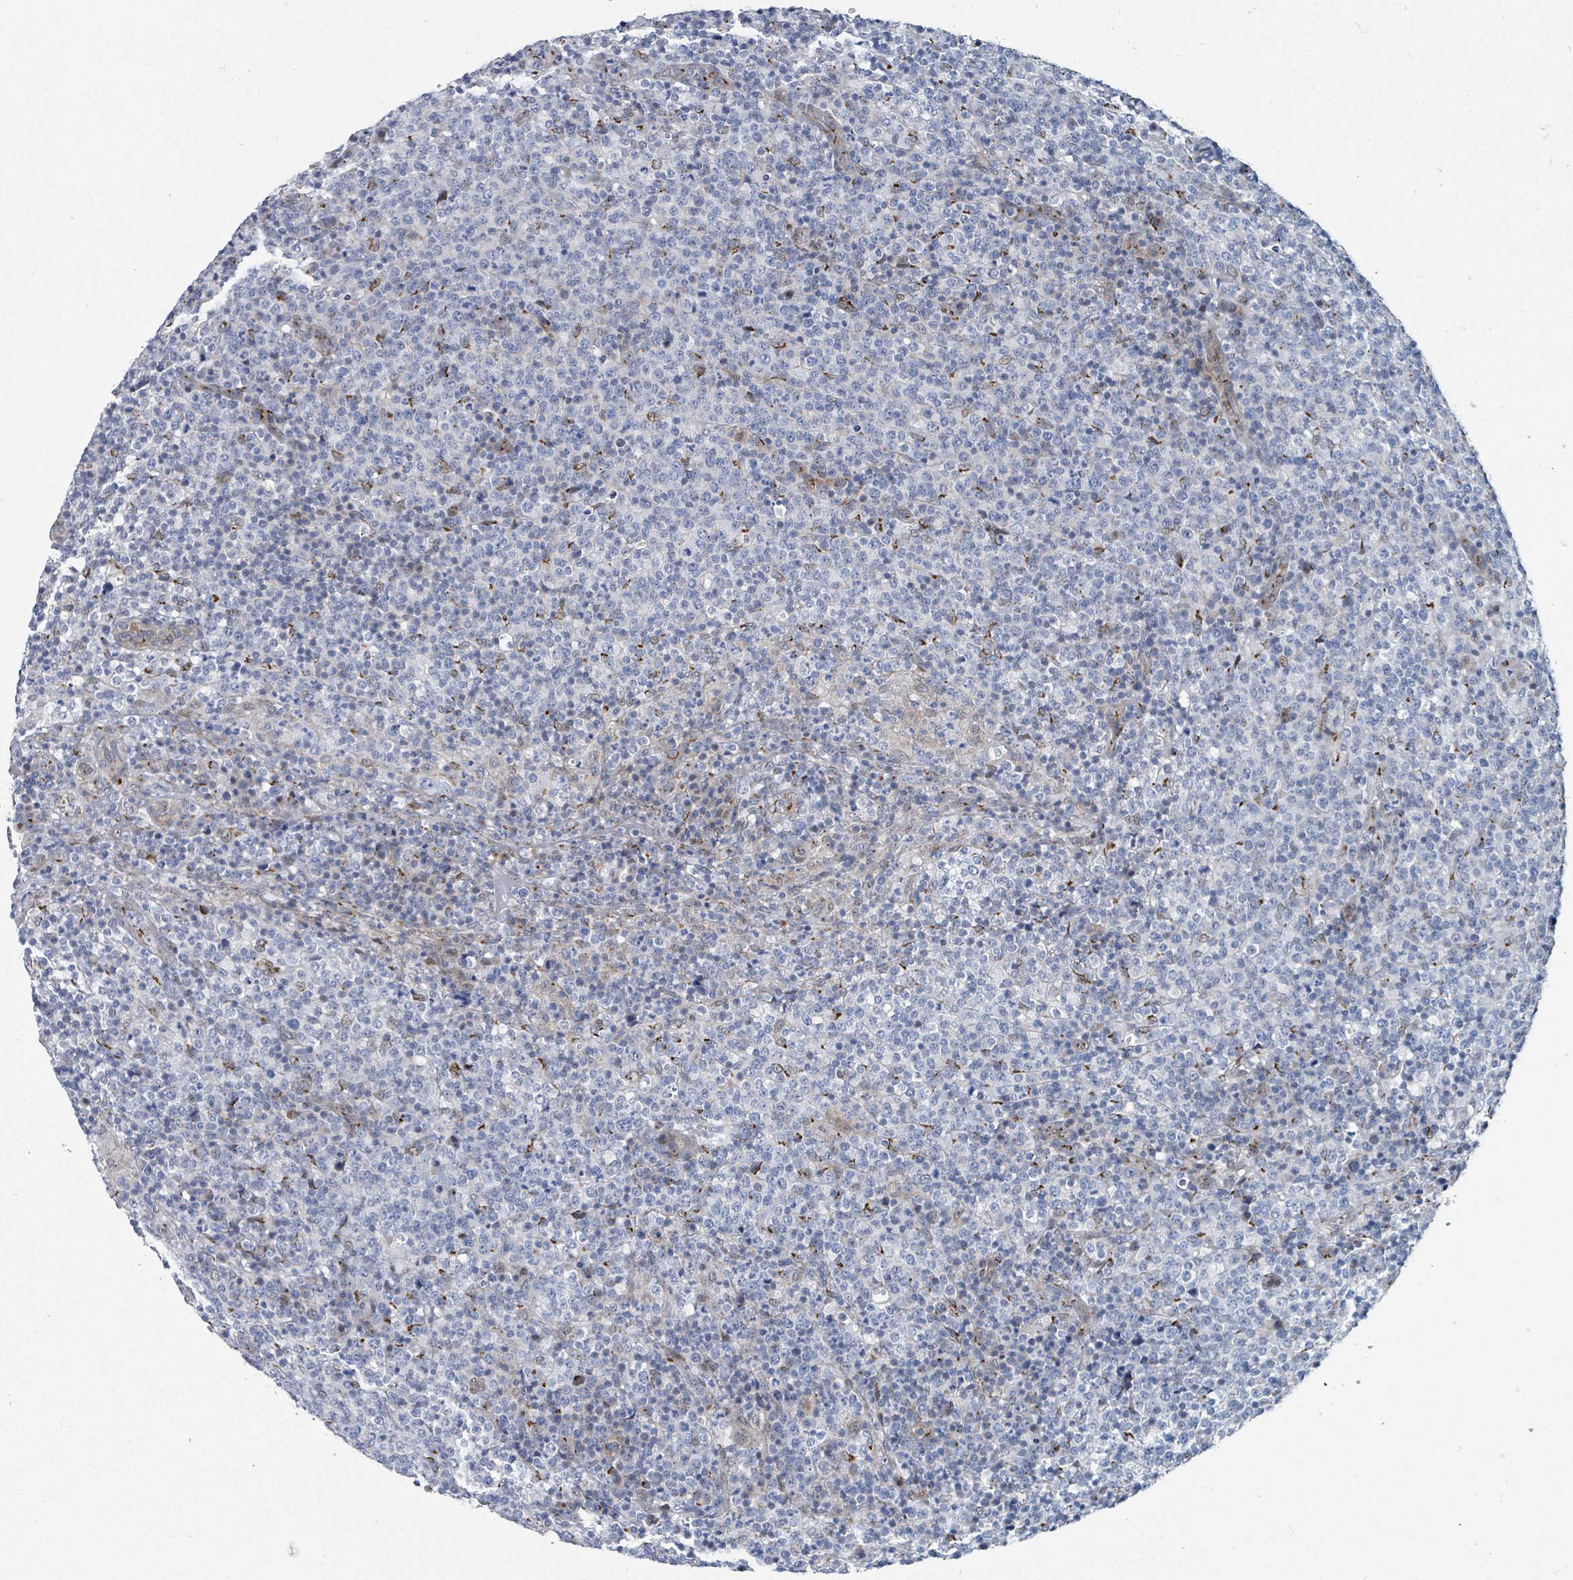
{"staining": {"intensity": "moderate", "quantity": "<25%", "location": "cytoplasmic/membranous"}, "tissue": "lymphoma", "cell_type": "Tumor cells", "image_type": "cancer", "snomed": [{"axis": "morphology", "description": "Malignant lymphoma, non-Hodgkin's type, High grade"}, {"axis": "topography", "description": "Lymph node"}], "caption": "A histopathology image showing moderate cytoplasmic/membranous staining in approximately <25% of tumor cells in malignant lymphoma, non-Hodgkin's type (high-grade), as visualized by brown immunohistochemical staining.", "gene": "DCAF5", "patient": {"sex": "male", "age": 54}}